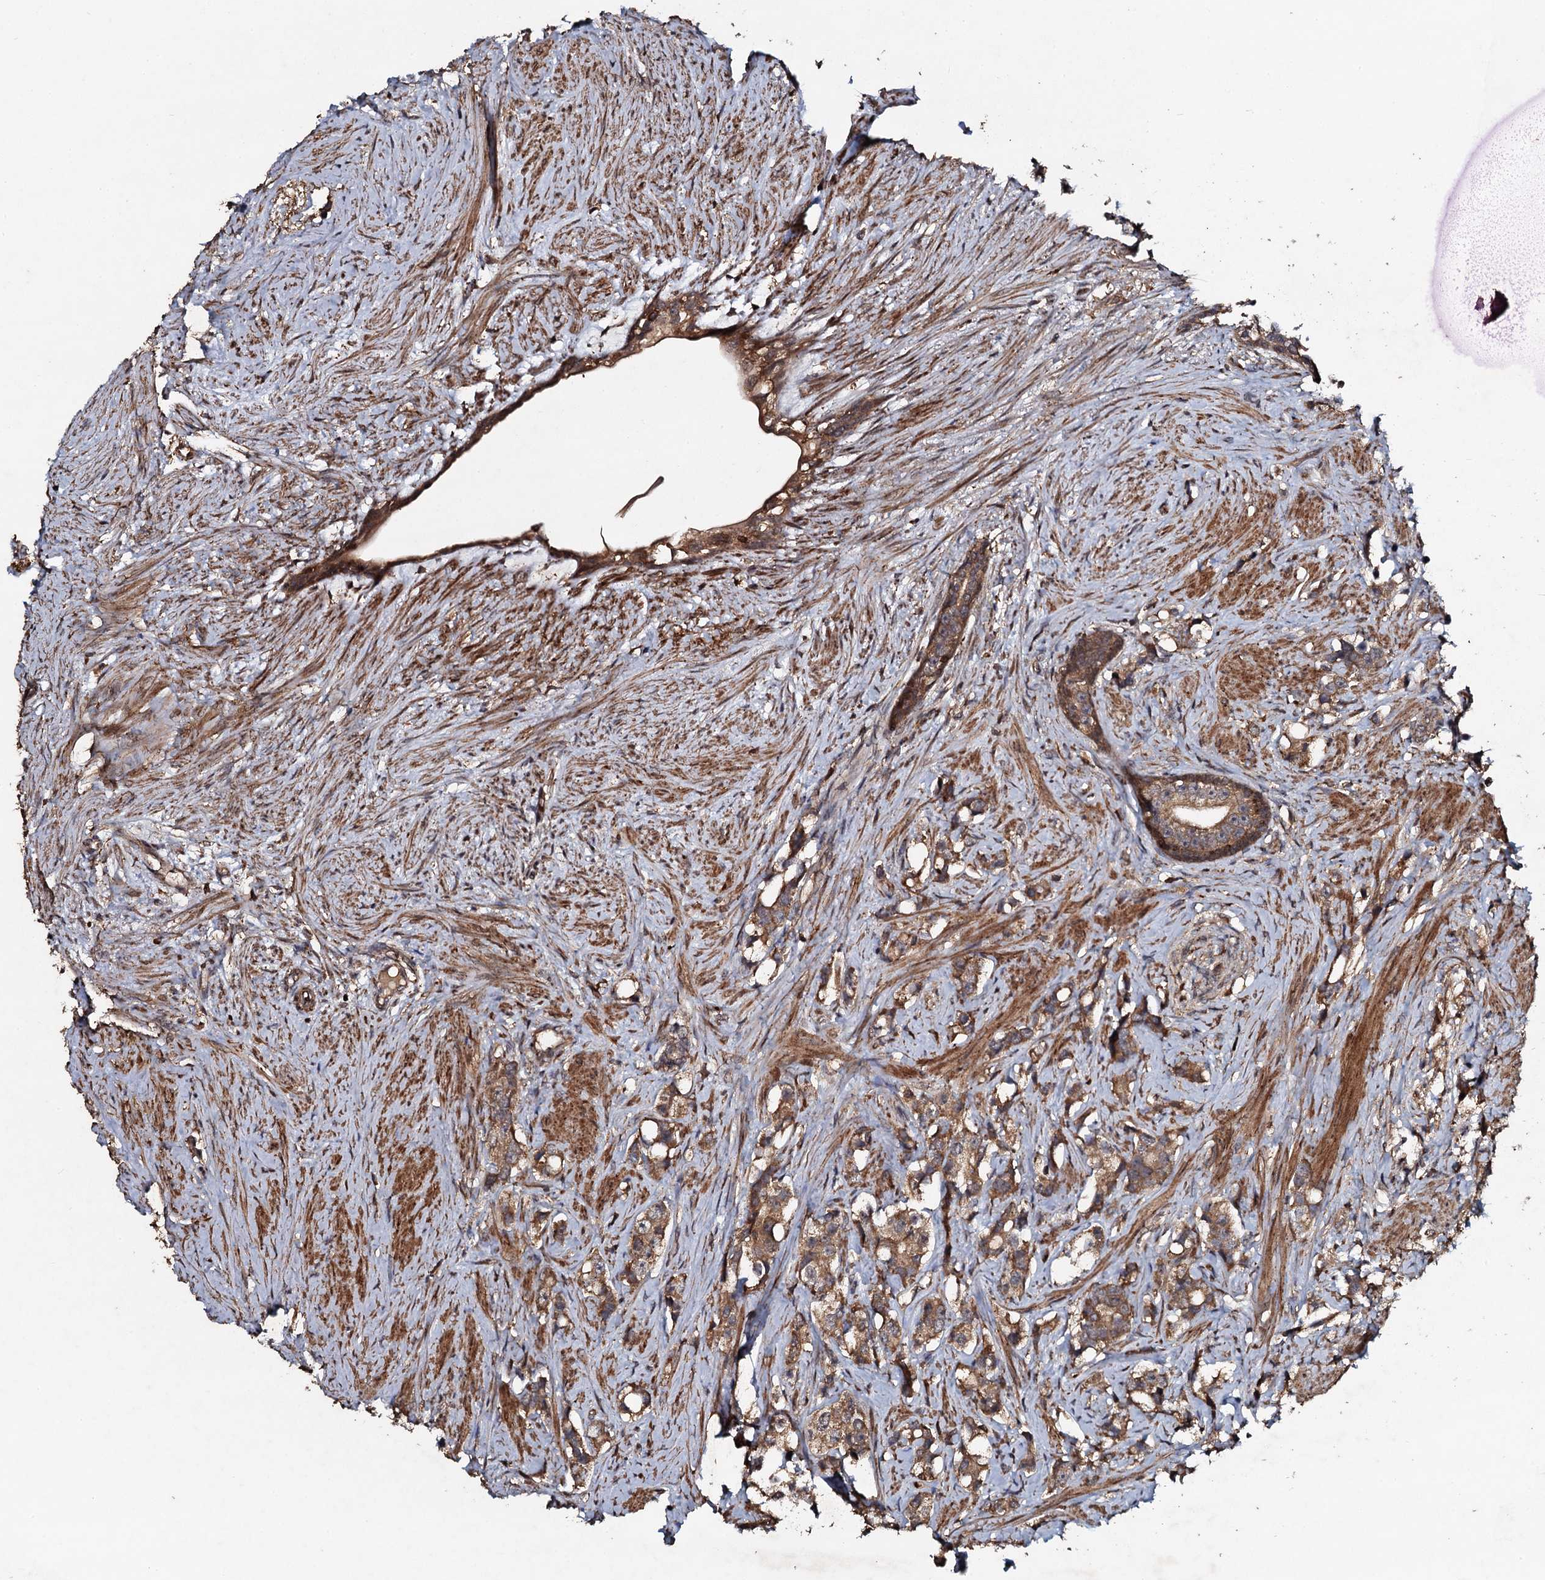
{"staining": {"intensity": "moderate", "quantity": ">75%", "location": "cytoplasmic/membranous"}, "tissue": "prostate cancer", "cell_type": "Tumor cells", "image_type": "cancer", "snomed": [{"axis": "morphology", "description": "Adenocarcinoma, High grade"}, {"axis": "topography", "description": "Prostate"}], "caption": "A photomicrograph showing moderate cytoplasmic/membranous staining in about >75% of tumor cells in high-grade adenocarcinoma (prostate), as visualized by brown immunohistochemical staining.", "gene": "ADGRG3", "patient": {"sex": "male", "age": 63}}